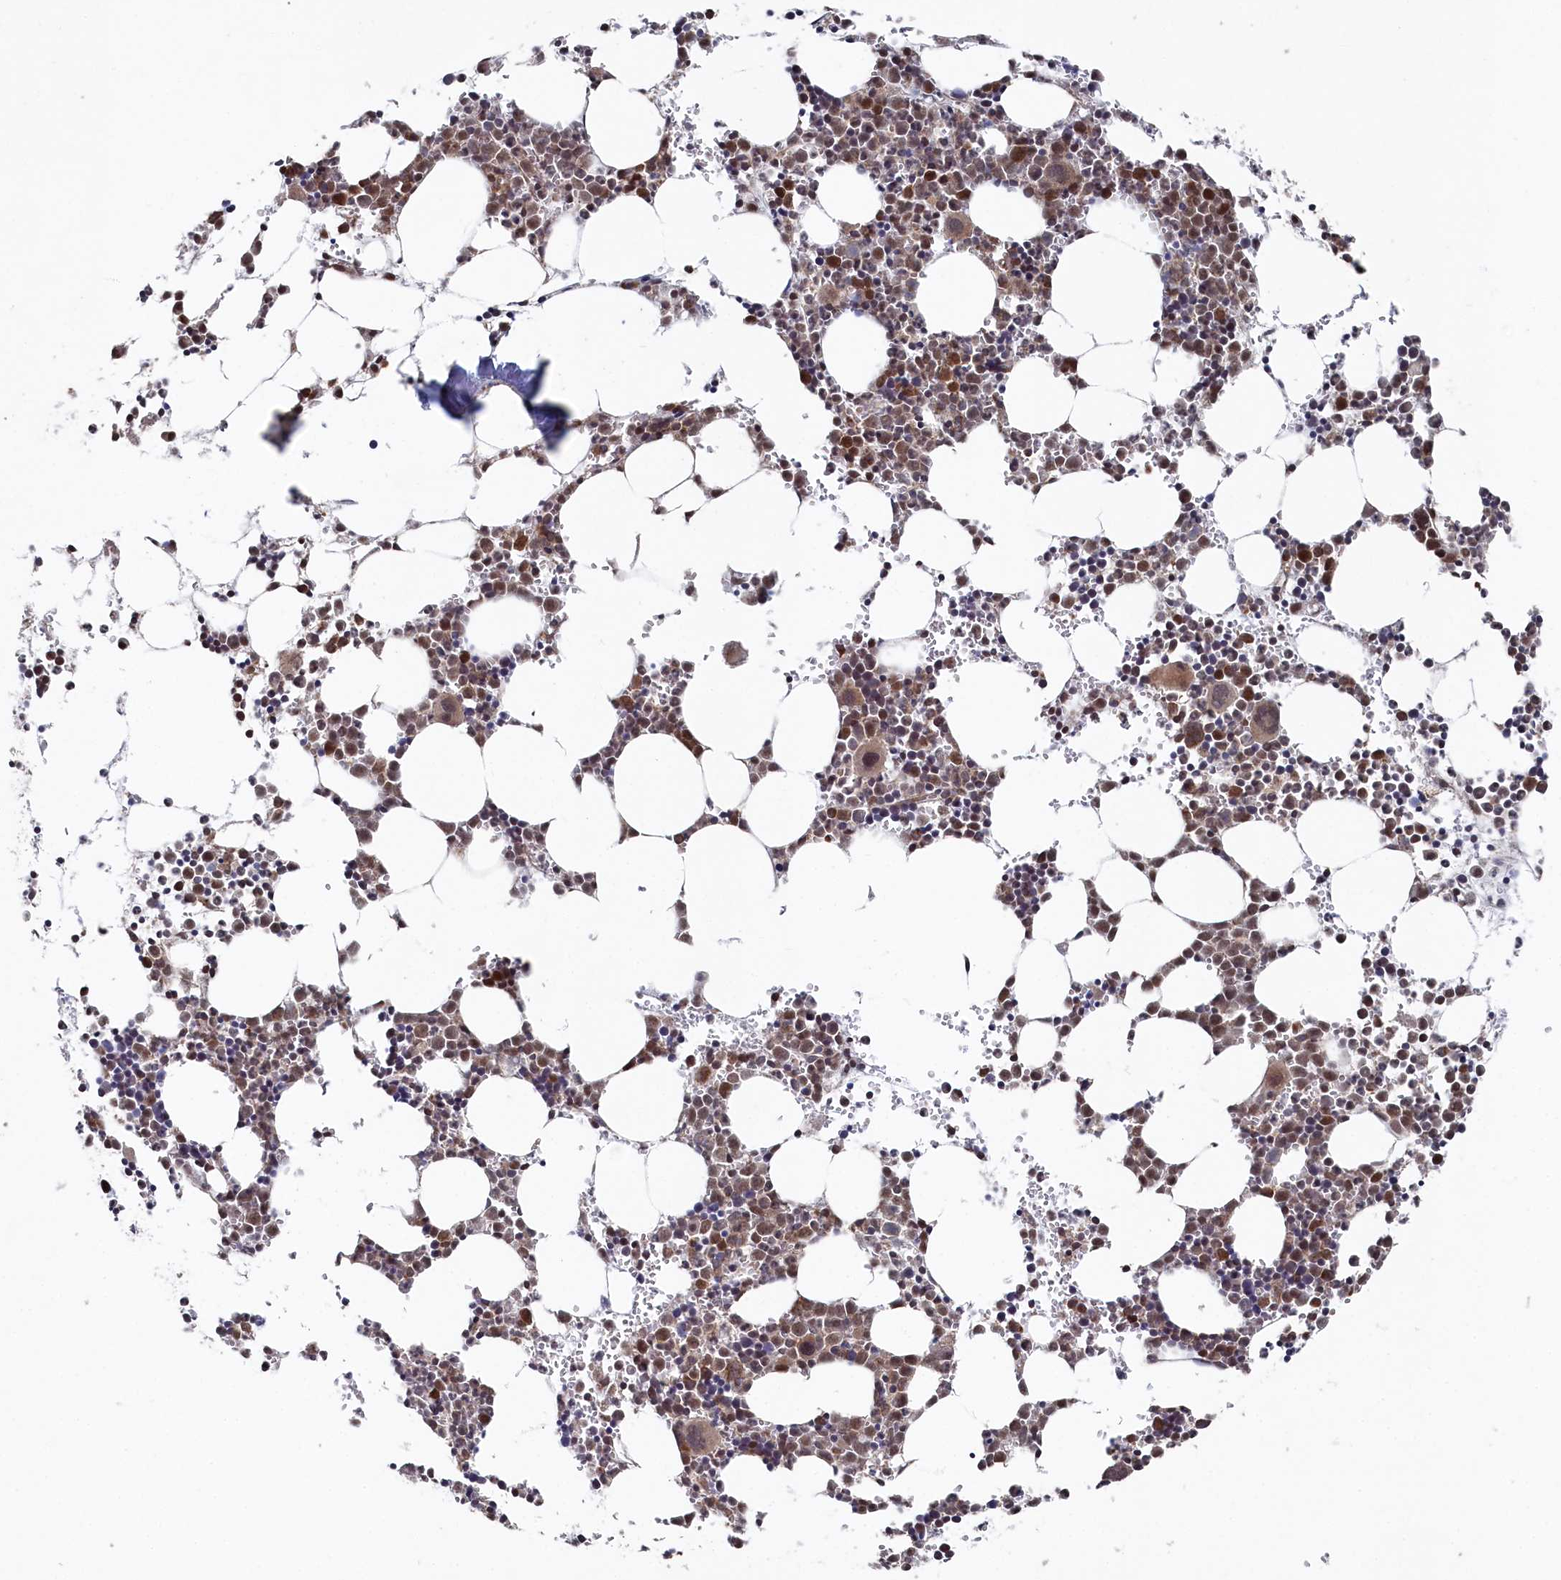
{"staining": {"intensity": "moderate", "quantity": ">75%", "location": "cytoplasmic/membranous,nuclear"}, "tissue": "bone marrow", "cell_type": "Hematopoietic cells", "image_type": "normal", "snomed": [{"axis": "morphology", "description": "Normal tissue, NOS"}, {"axis": "topography", "description": "Bone marrow"}], "caption": "Brown immunohistochemical staining in benign human bone marrow displays moderate cytoplasmic/membranous,nuclear expression in about >75% of hematopoietic cells.", "gene": "WAPL", "patient": {"sex": "female", "age": 89}}